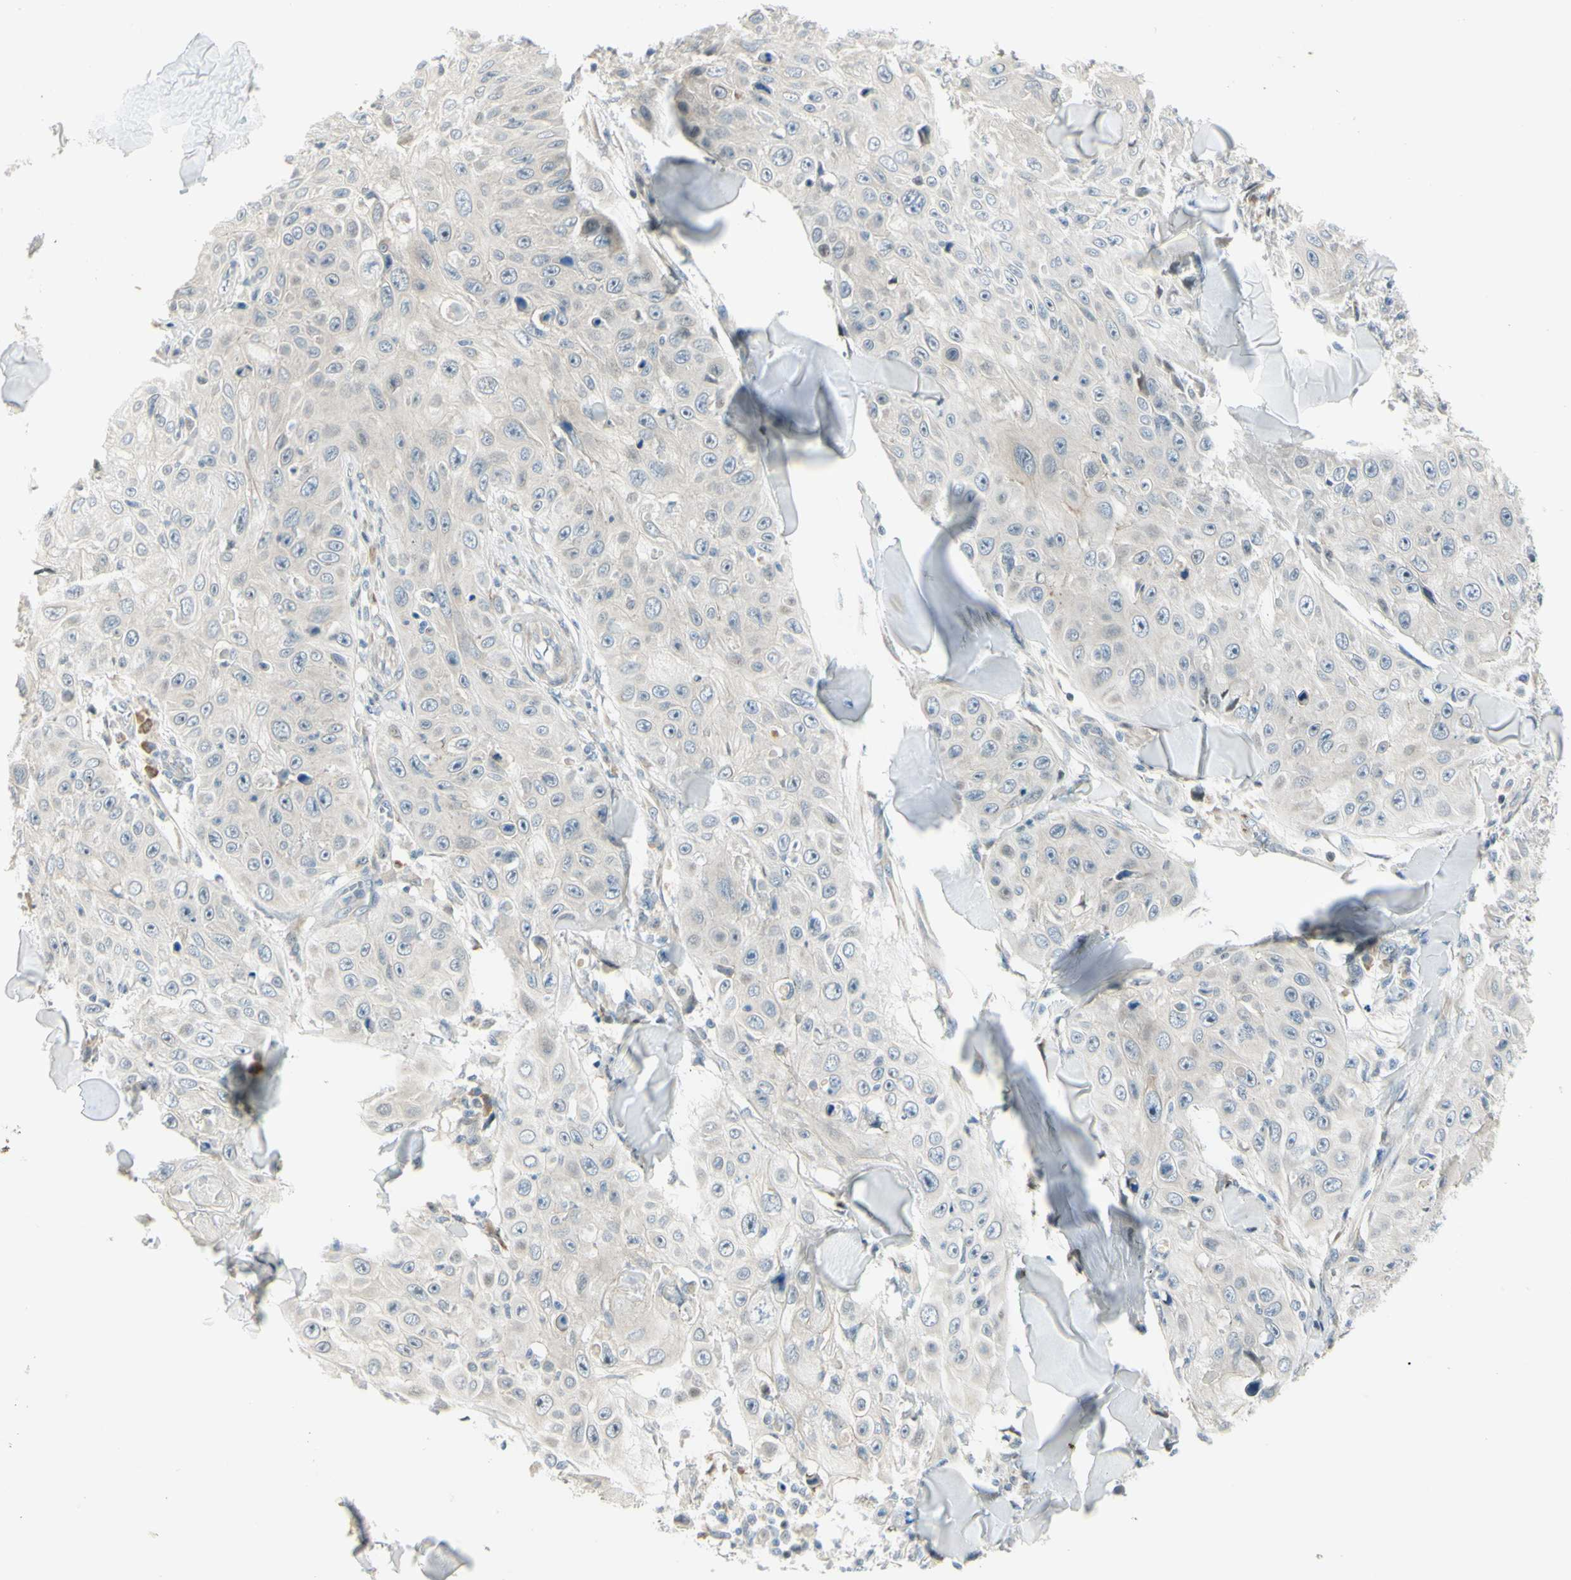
{"staining": {"intensity": "negative", "quantity": "none", "location": "none"}, "tissue": "skin cancer", "cell_type": "Tumor cells", "image_type": "cancer", "snomed": [{"axis": "morphology", "description": "Squamous cell carcinoma, NOS"}, {"axis": "topography", "description": "Skin"}], "caption": "This is a image of immunohistochemistry staining of squamous cell carcinoma (skin), which shows no expression in tumor cells.", "gene": "NPDC1", "patient": {"sex": "male", "age": 86}}